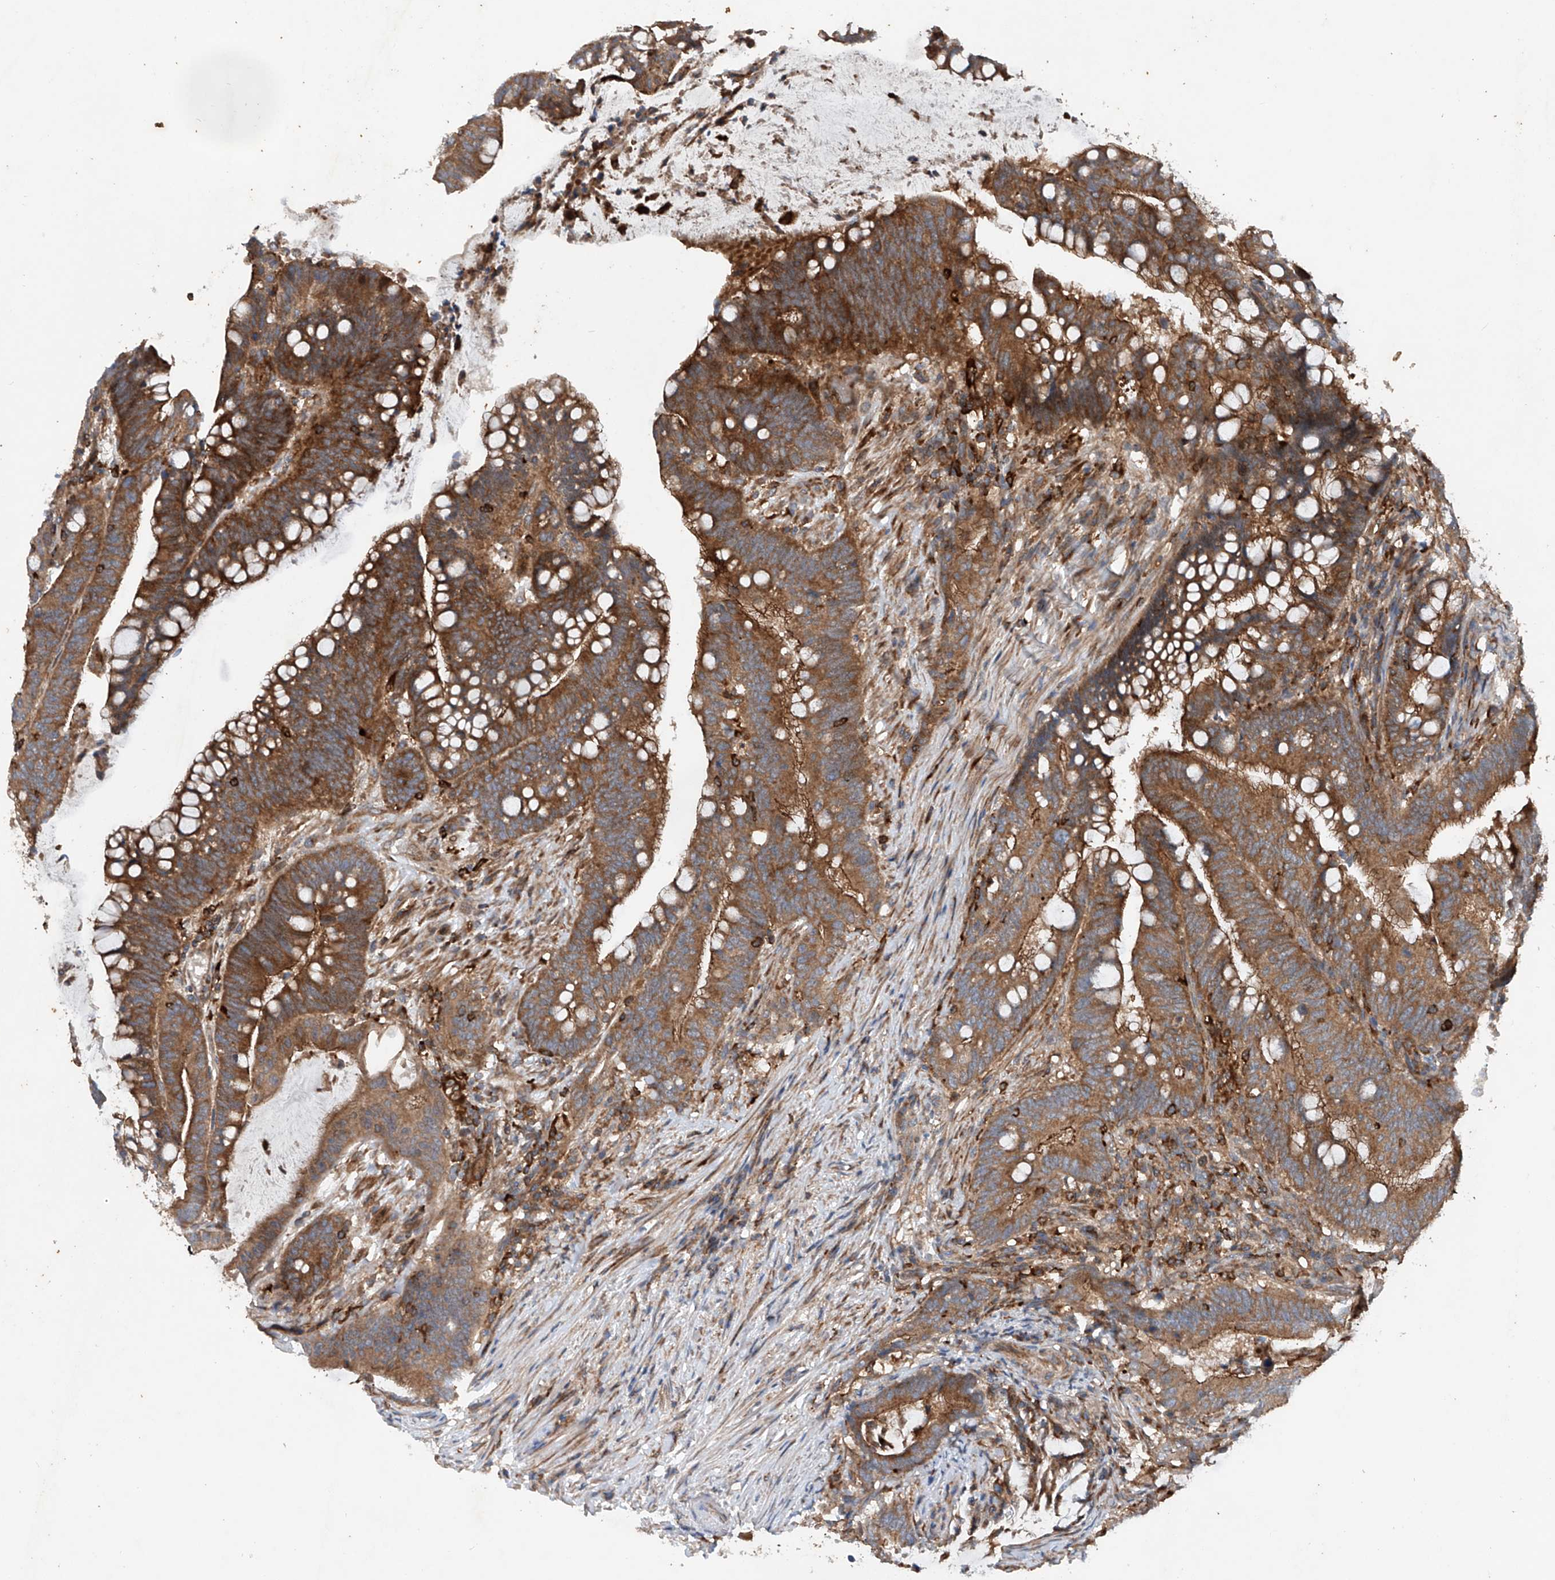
{"staining": {"intensity": "strong", "quantity": ">75%", "location": "cytoplasmic/membranous"}, "tissue": "colorectal cancer", "cell_type": "Tumor cells", "image_type": "cancer", "snomed": [{"axis": "morphology", "description": "Adenocarcinoma, NOS"}, {"axis": "topography", "description": "Colon"}], "caption": "A brown stain highlights strong cytoplasmic/membranous staining of a protein in human adenocarcinoma (colorectal) tumor cells.", "gene": "CEP85L", "patient": {"sex": "female", "age": 66}}